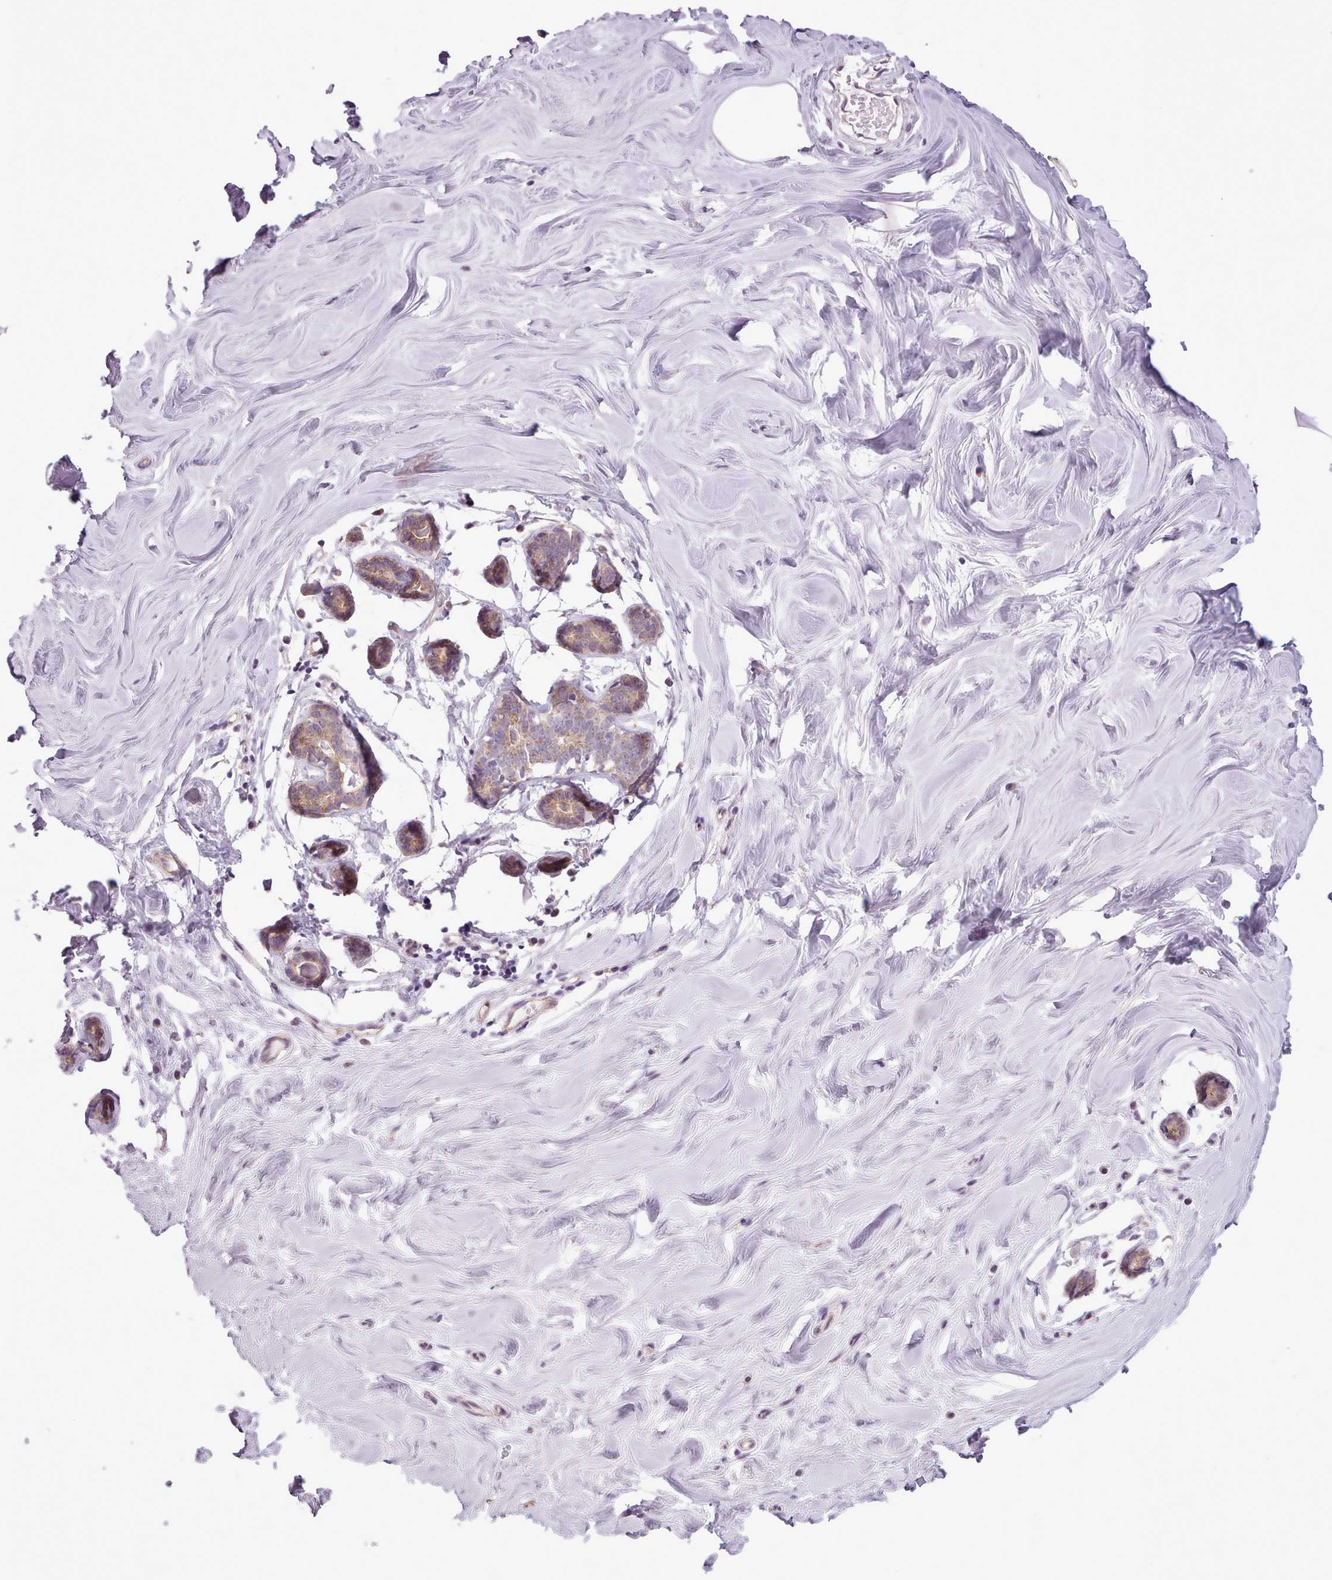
{"staining": {"intensity": "negative", "quantity": "none", "location": "none"}, "tissue": "breast", "cell_type": "Adipocytes", "image_type": "normal", "snomed": [{"axis": "morphology", "description": "Normal tissue, NOS"}, {"axis": "topography", "description": "Breast"}], "caption": "Image shows no protein expression in adipocytes of normal breast. (Brightfield microscopy of DAB (3,3'-diaminobenzidine) IHC at high magnification).", "gene": "SLURP1", "patient": {"sex": "female", "age": 25}}